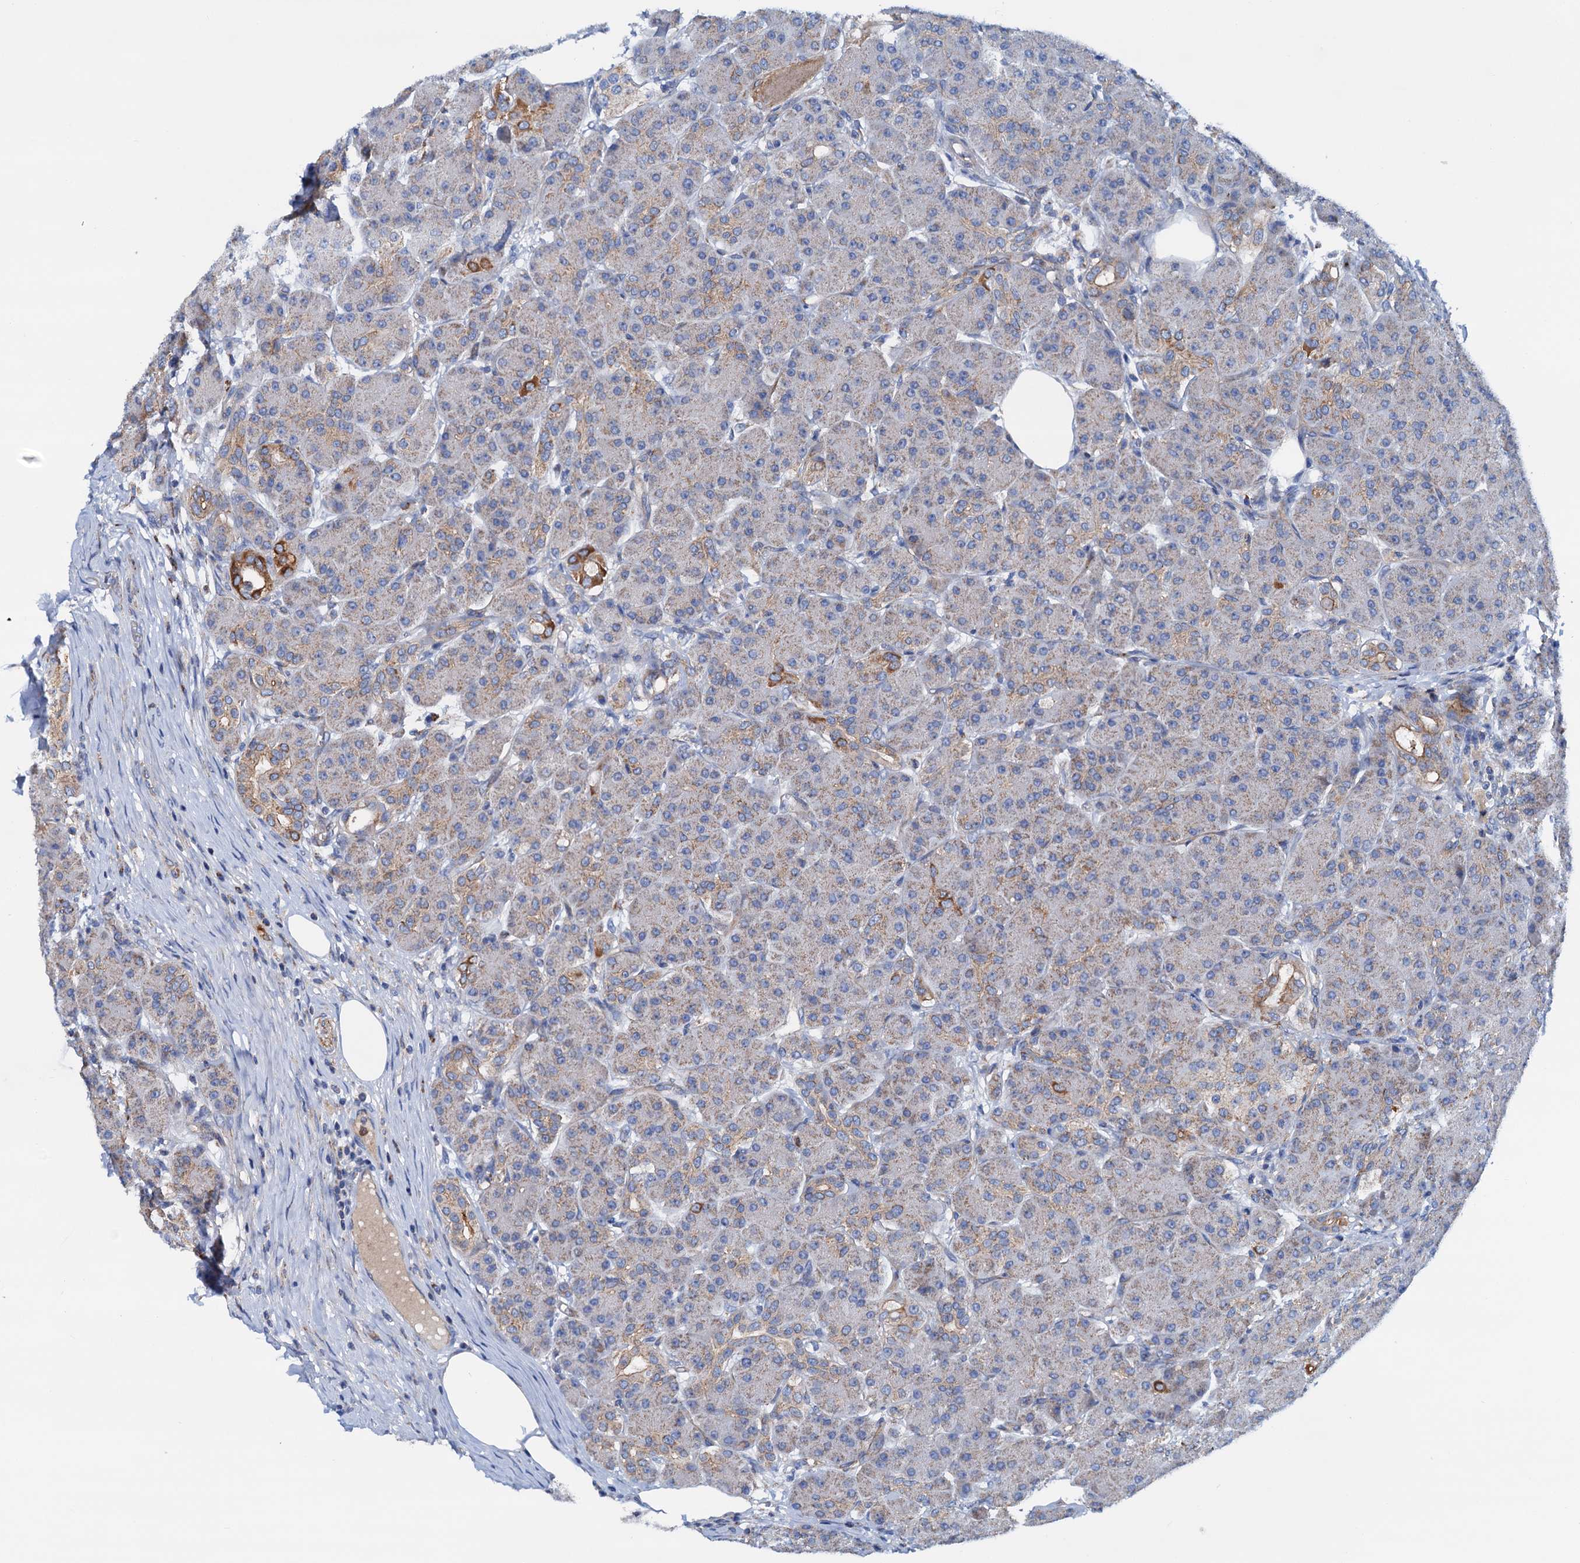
{"staining": {"intensity": "moderate", "quantity": "25%-75%", "location": "cytoplasmic/membranous"}, "tissue": "pancreas", "cell_type": "Exocrine glandular cells", "image_type": "normal", "snomed": [{"axis": "morphology", "description": "Normal tissue, NOS"}, {"axis": "topography", "description": "Pancreas"}], "caption": "This photomicrograph exhibits immunohistochemistry staining of normal human pancreas, with medium moderate cytoplasmic/membranous positivity in about 25%-75% of exocrine glandular cells.", "gene": "RASSF9", "patient": {"sex": "male", "age": 63}}